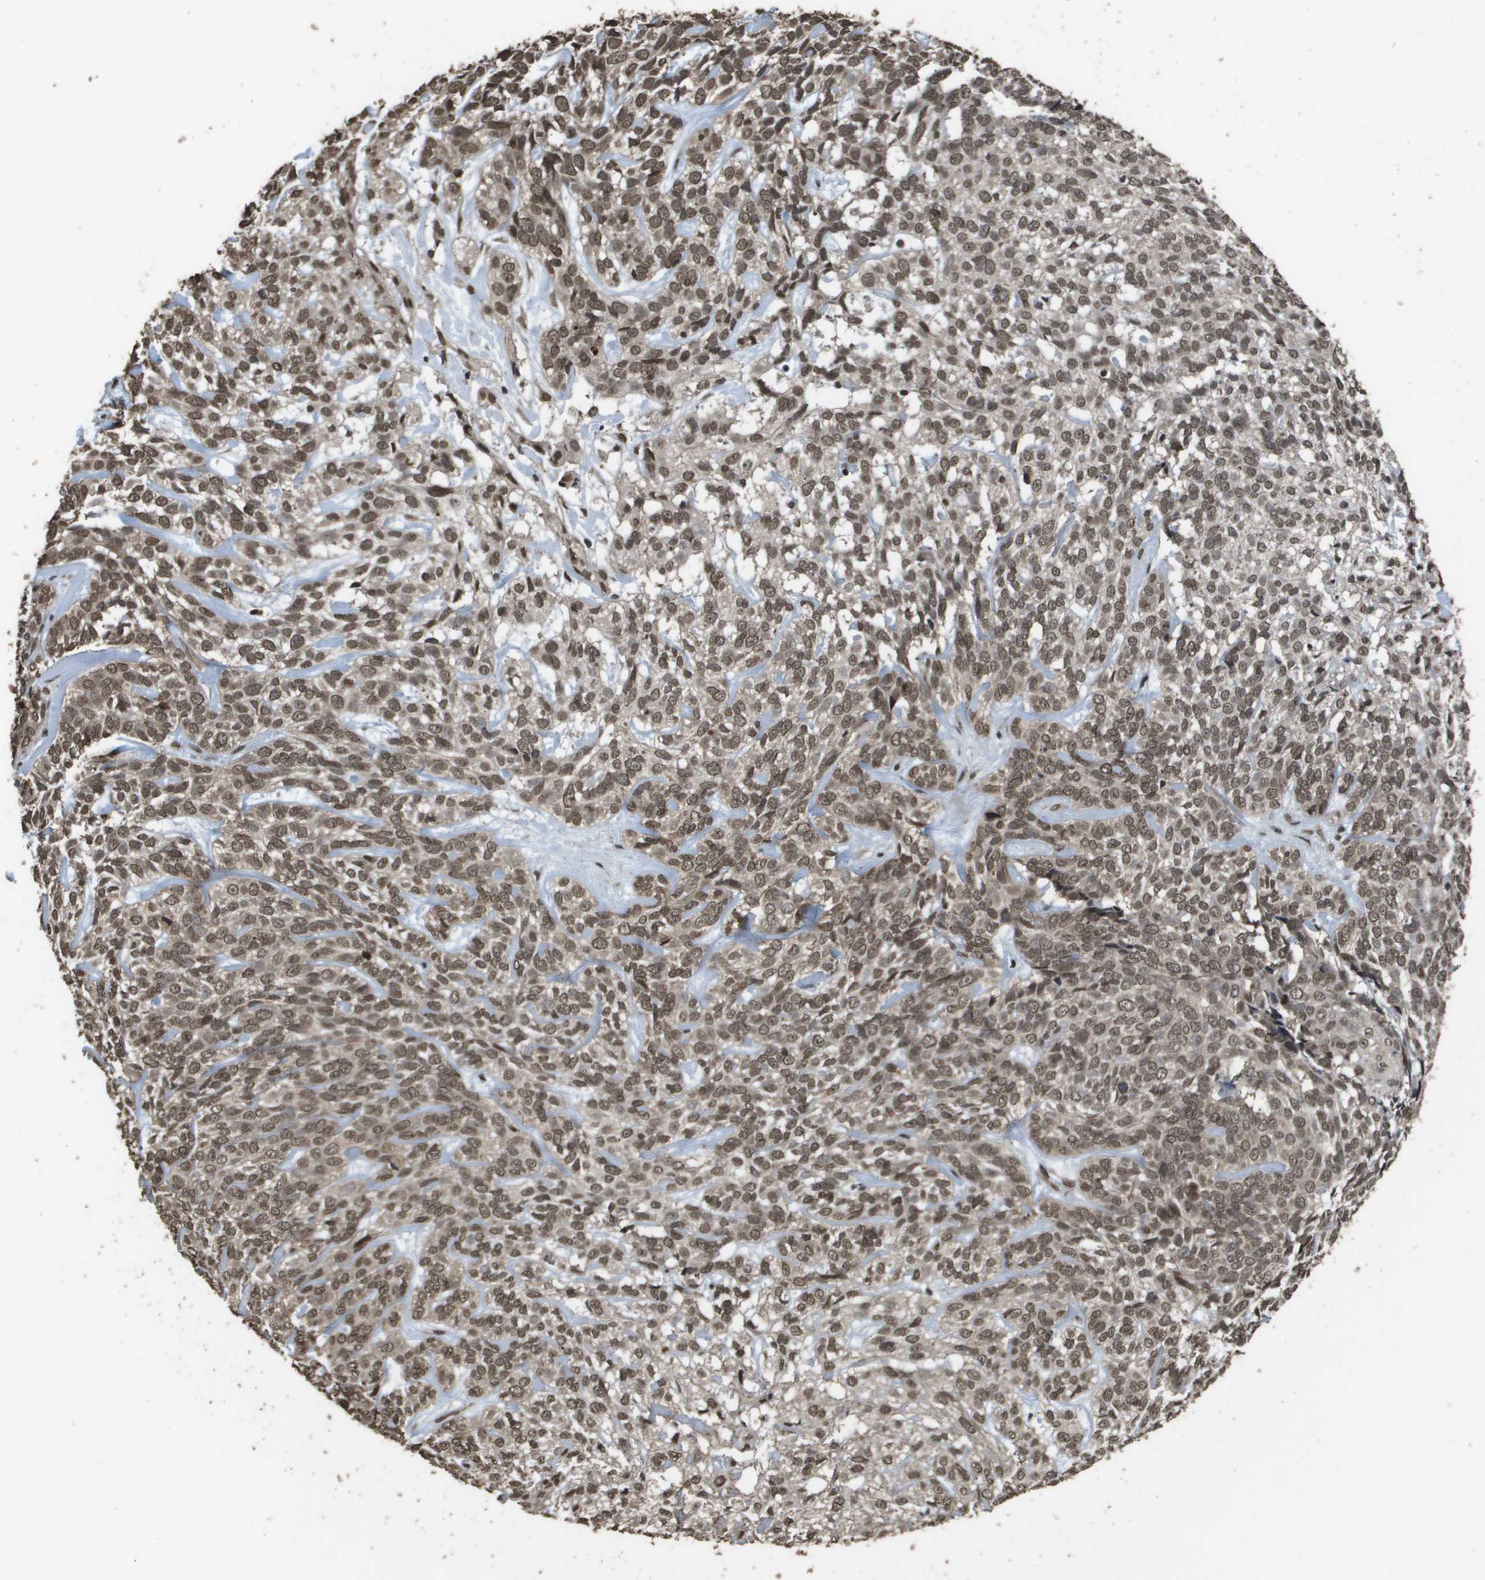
{"staining": {"intensity": "moderate", "quantity": ">75%", "location": "nuclear"}, "tissue": "skin cancer", "cell_type": "Tumor cells", "image_type": "cancer", "snomed": [{"axis": "morphology", "description": "Basal cell carcinoma"}, {"axis": "topography", "description": "Skin"}], "caption": "Tumor cells show medium levels of moderate nuclear expression in approximately >75% of cells in basal cell carcinoma (skin). (DAB = brown stain, brightfield microscopy at high magnification).", "gene": "AXIN2", "patient": {"sex": "male", "age": 72}}